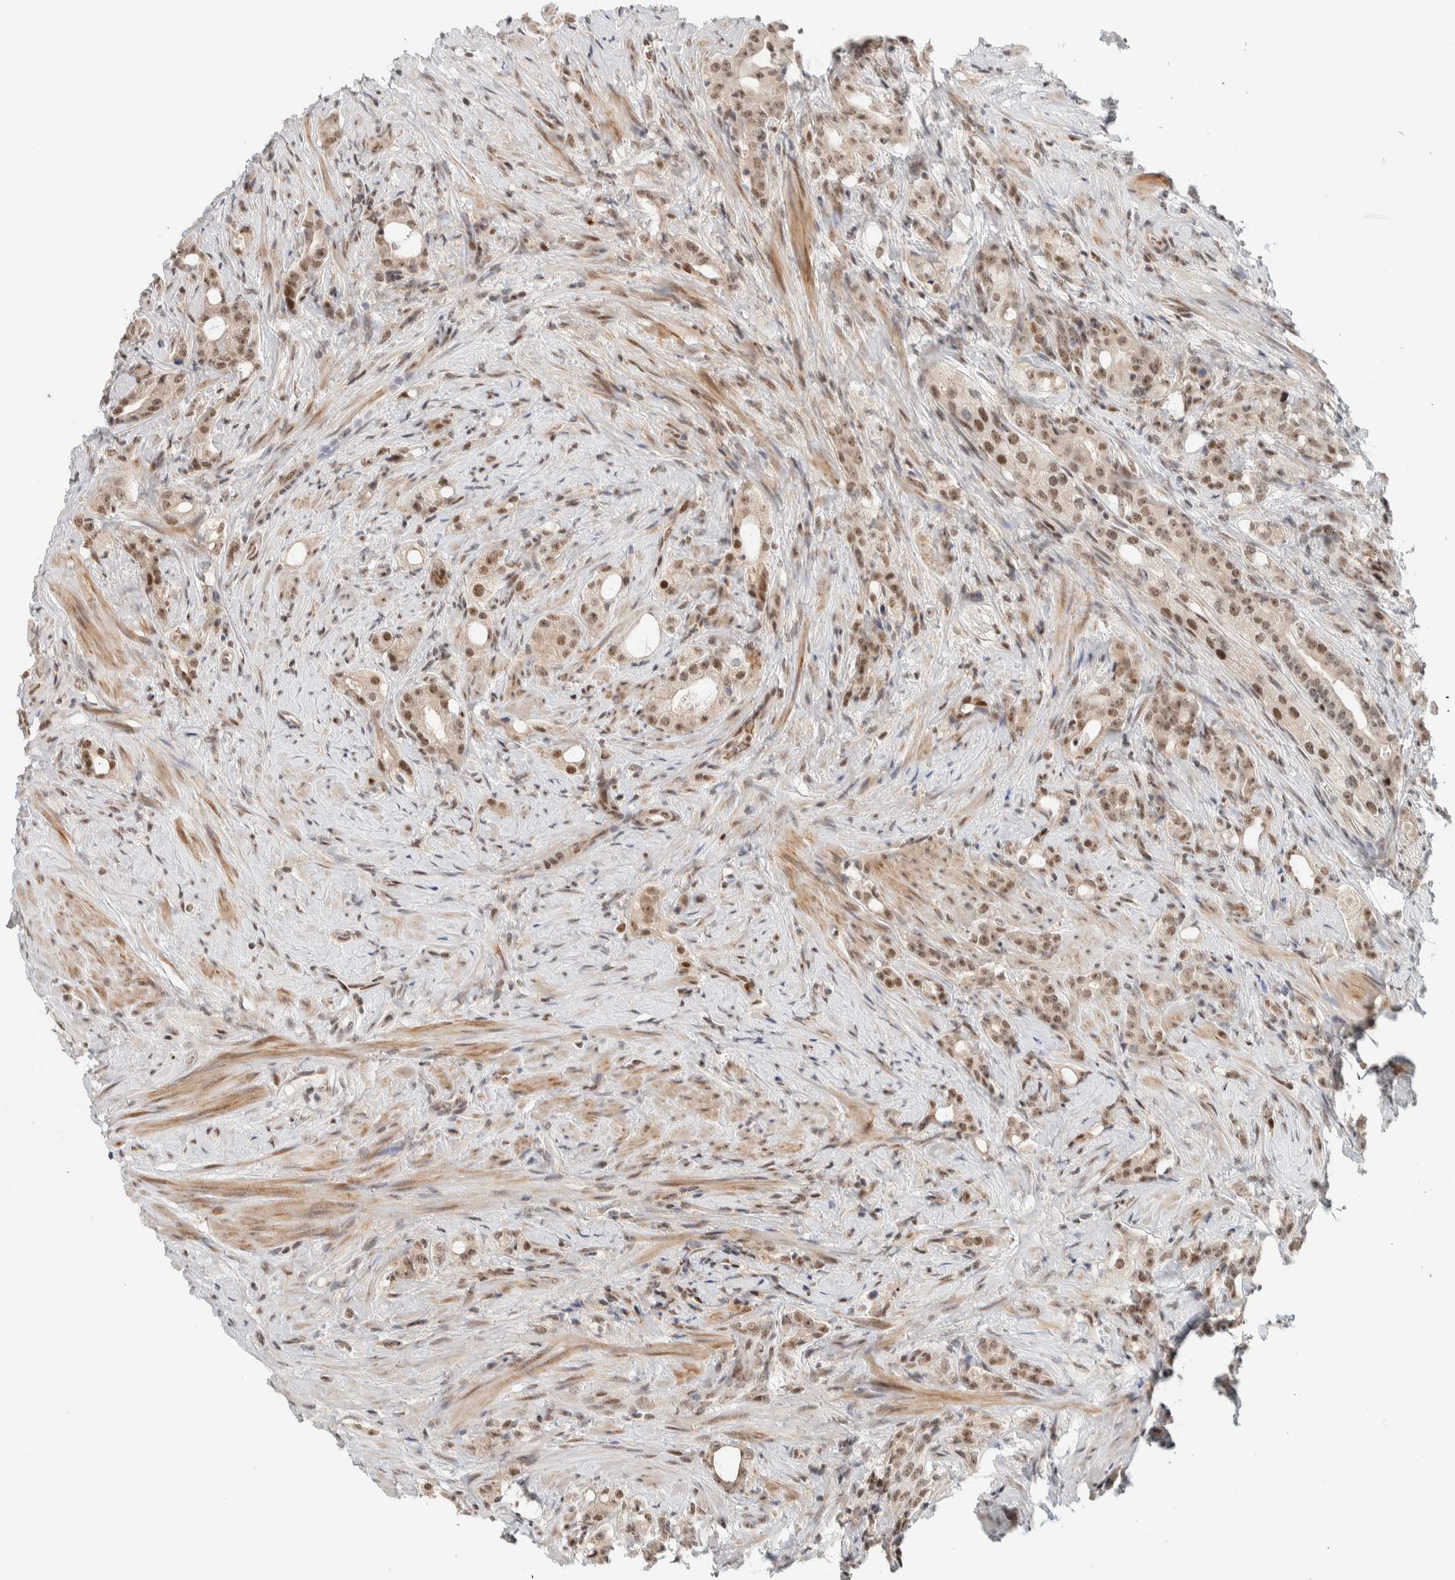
{"staining": {"intensity": "moderate", "quantity": "25%-75%", "location": "nuclear"}, "tissue": "prostate cancer", "cell_type": "Tumor cells", "image_type": "cancer", "snomed": [{"axis": "morphology", "description": "Adenocarcinoma, High grade"}, {"axis": "topography", "description": "Prostate"}], "caption": "A high-resolution photomicrograph shows IHC staining of prostate adenocarcinoma (high-grade), which displays moderate nuclear staining in about 25%-75% of tumor cells.", "gene": "ZBTB2", "patient": {"sex": "male", "age": 63}}